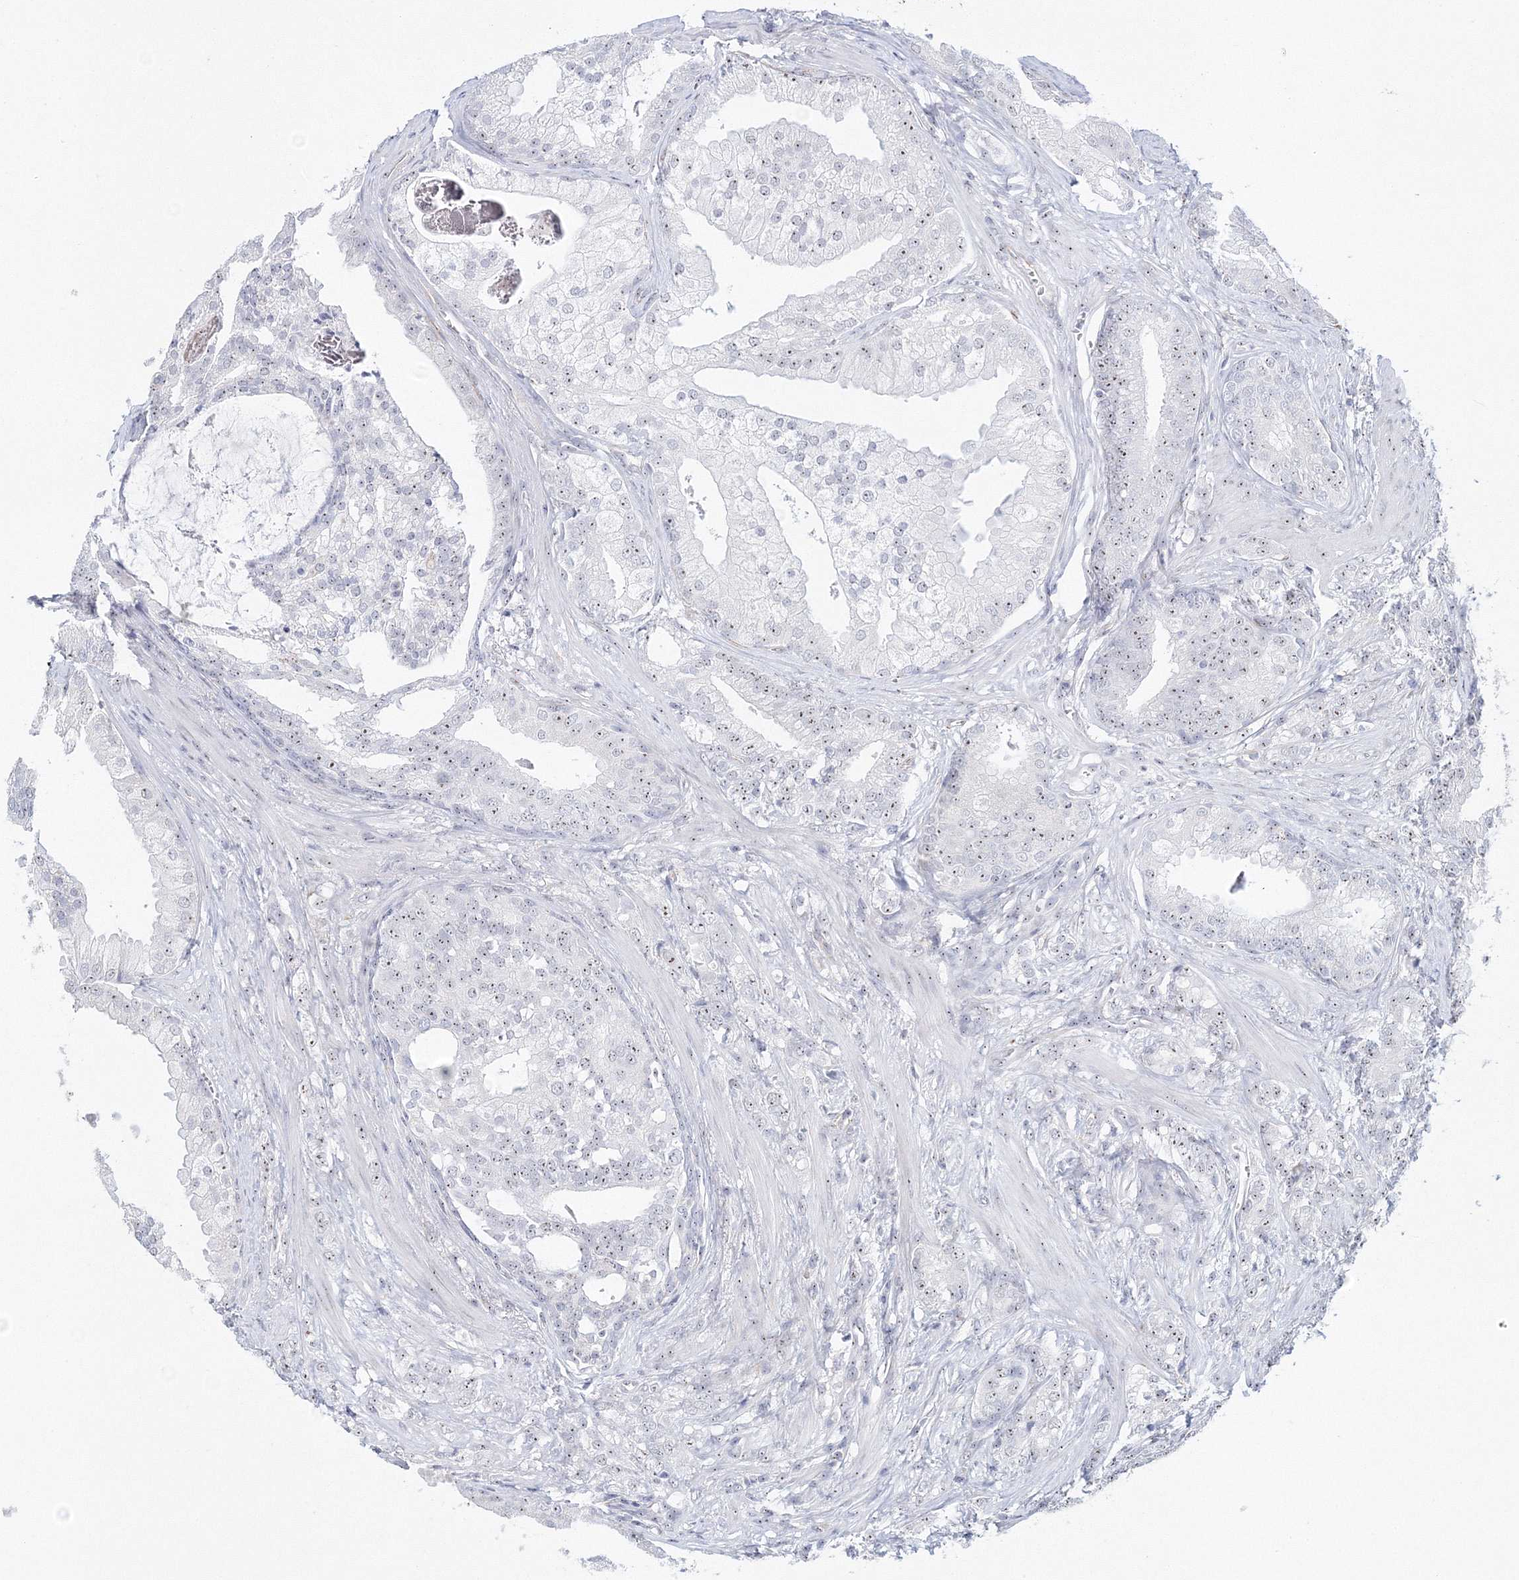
{"staining": {"intensity": "weak", "quantity": "25%-75%", "location": "nuclear"}, "tissue": "prostate cancer", "cell_type": "Tumor cells", "image_type": "cancer", "snomed": [{"axis": "morphology", "description": "Adenocarcinoma, Low grade"}, {"axis": "topography", "description": "Prostate"}], "caption": "High-magnification brightfield microscopy of prostate adenocarcinoma (low-grade) stained with DAB (3,3'-diaminobenzidine) (brown) and counterstained with hematoxylin (blue). tumor cells exhibit weak nuclear positivity is appreciated in approximately25%-75% of cells. (Brightfield microscopy of DAB IHC at high magnification).", "gene": "SIRT7", "patient": {"sex": "male", "age": 58}}